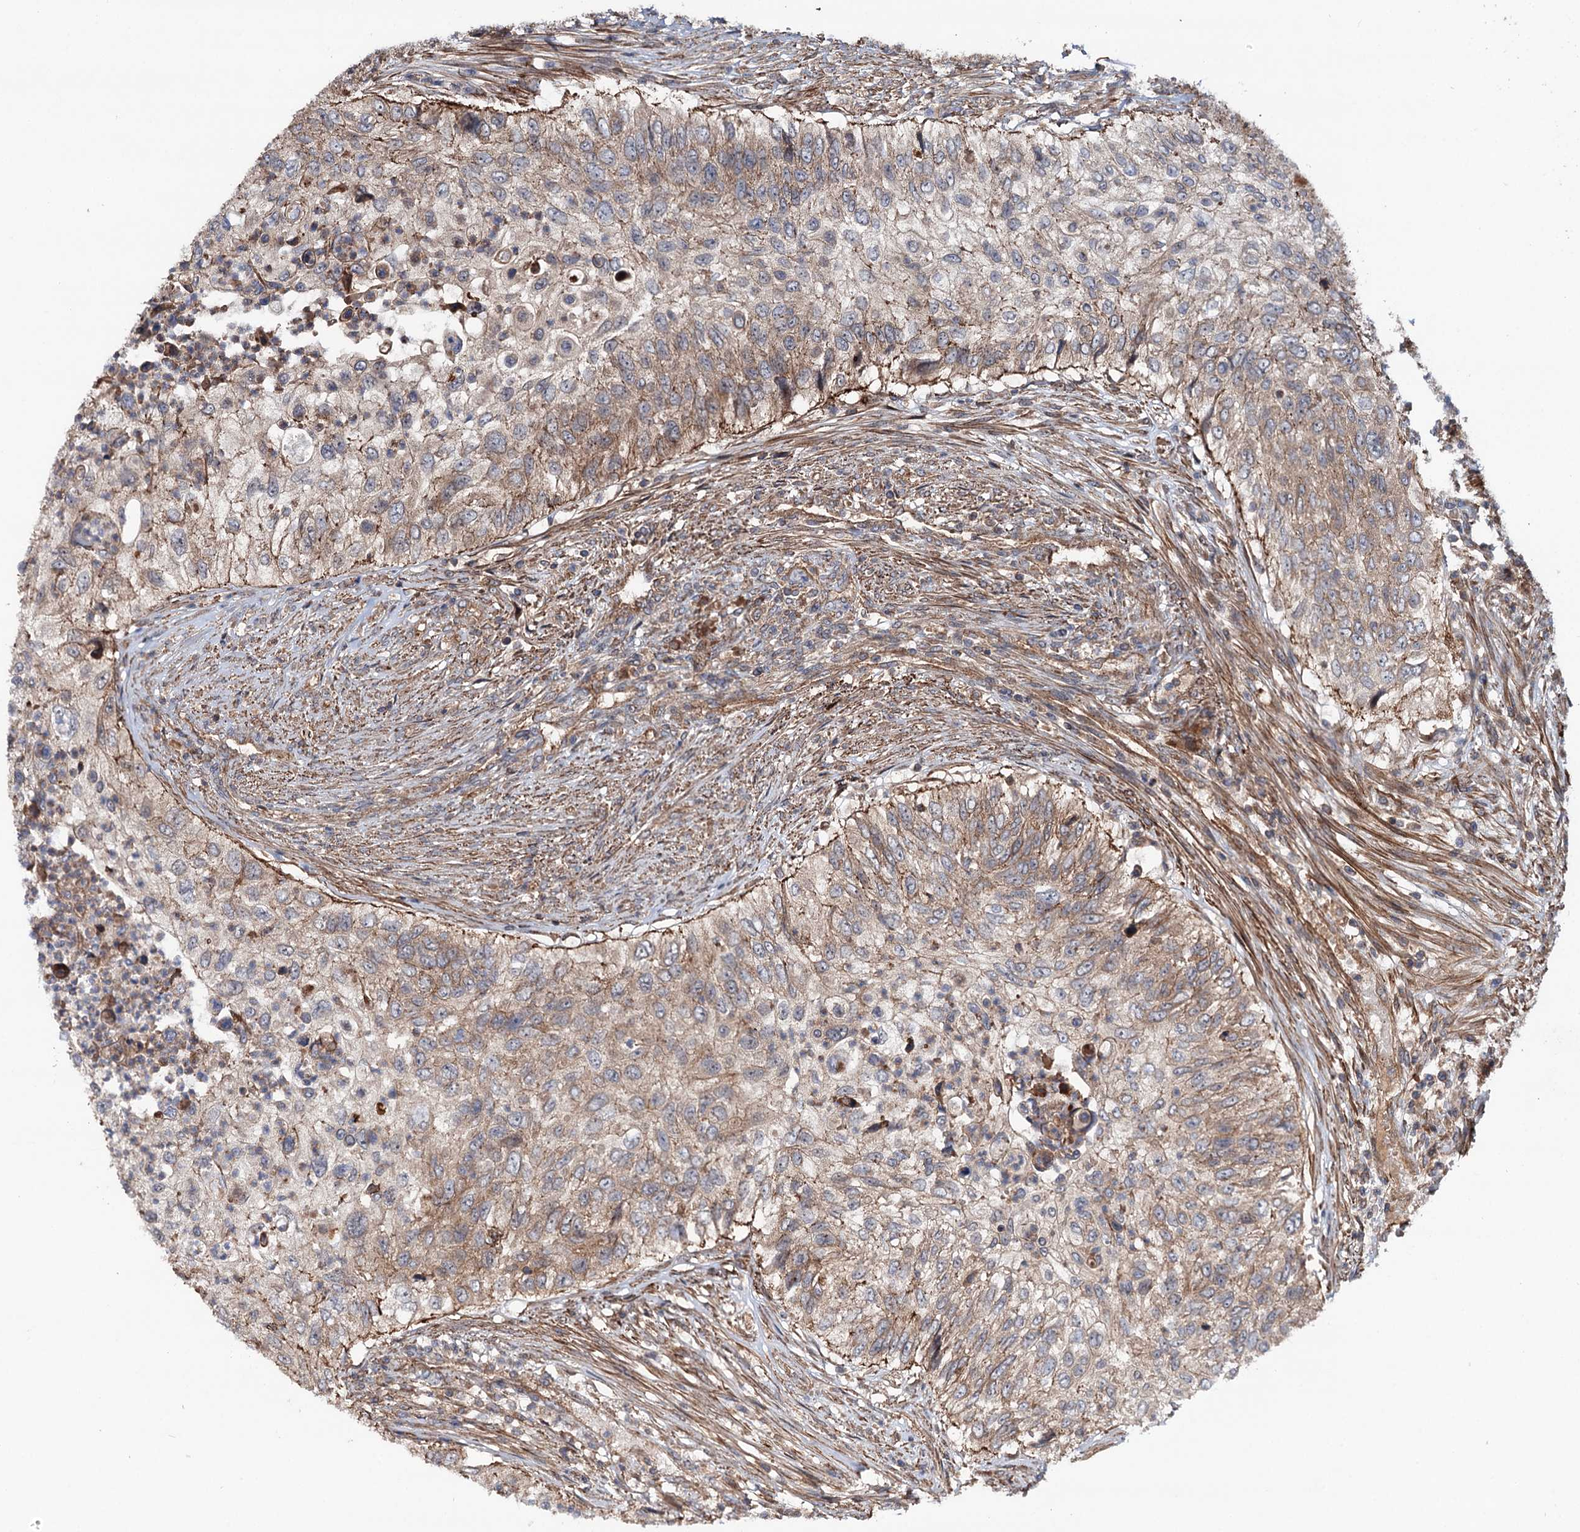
{"staining": {"intensity": "moderate", "quantity": "25%-75%", "location": "cytoplasmic/membranous"}, "tissue": "urothelial cancer", "cell_type": "Tumor cells", "image_type": "cancer", "snomed": [{"axis": "morphology", "description": "Urothelial carcinoma, High grade"}, {"axis": "topography", "description": "Urinary bladder"}], "caption": "An image of human urothelial carcinoma (high-grade) stained for a protein exhibits moderate cytoplasmic/membranous brown staining in tumor cells.", "gene": "ADGRG4", "patient": {"sex": "female", "age": 60}}